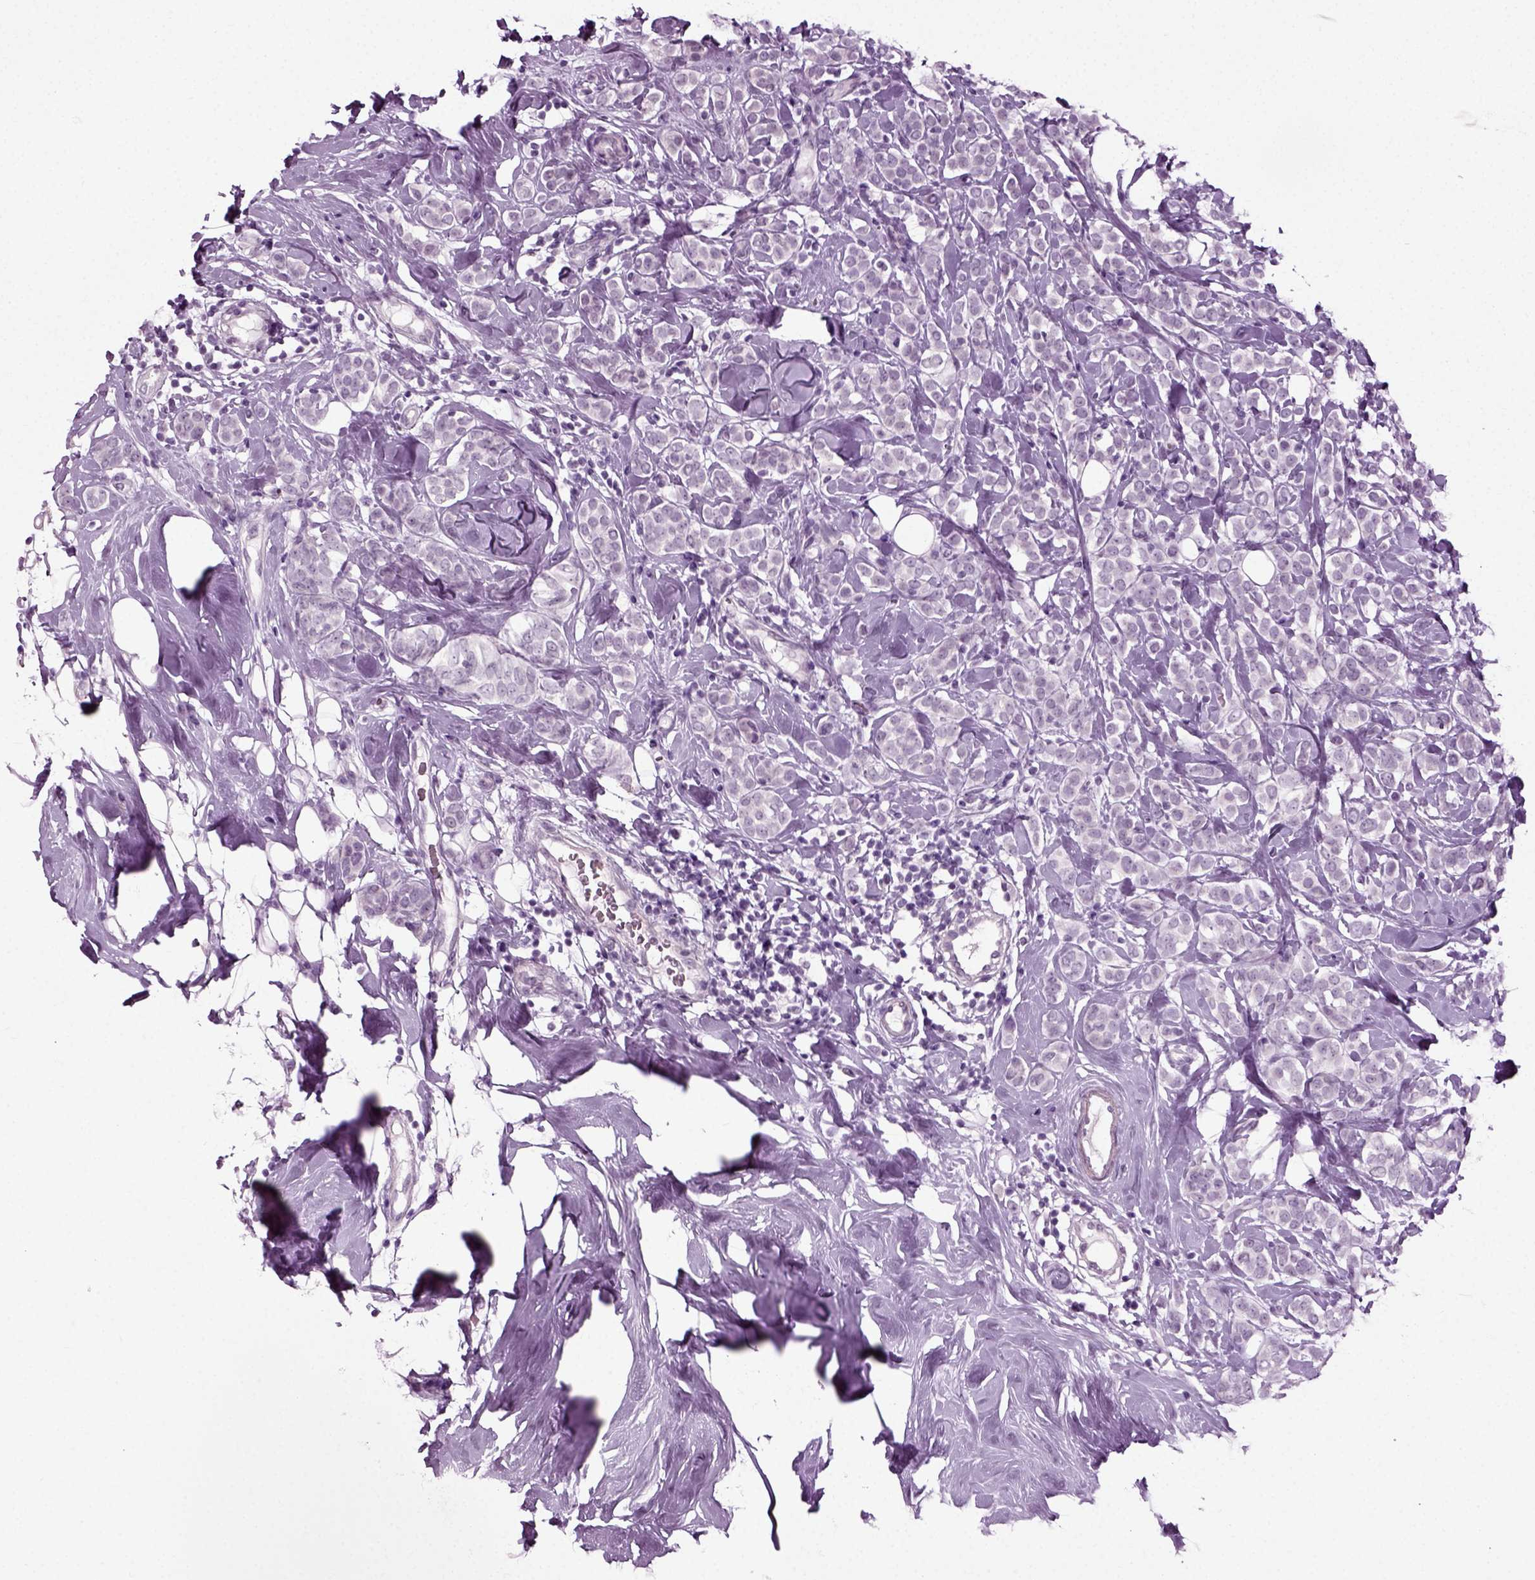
{"staining": {"intensity": "negative", "quantity": "none", "location": "none"}, "tissue": "breast cancer", "cell_type": "Tumor cells", "image_type": "cancer", "snomed": [{"axis": "morphology", "description": "Lobular carcinoma"}, {"axis": "topography", "description": "Breast"}], "caption": "Immunohistochemistry of human breast lobular carcinoma reveals no staining in tumor cells.", "gene": "ZC2HC1C", "patient": {"sex": "female", "age": 49}}